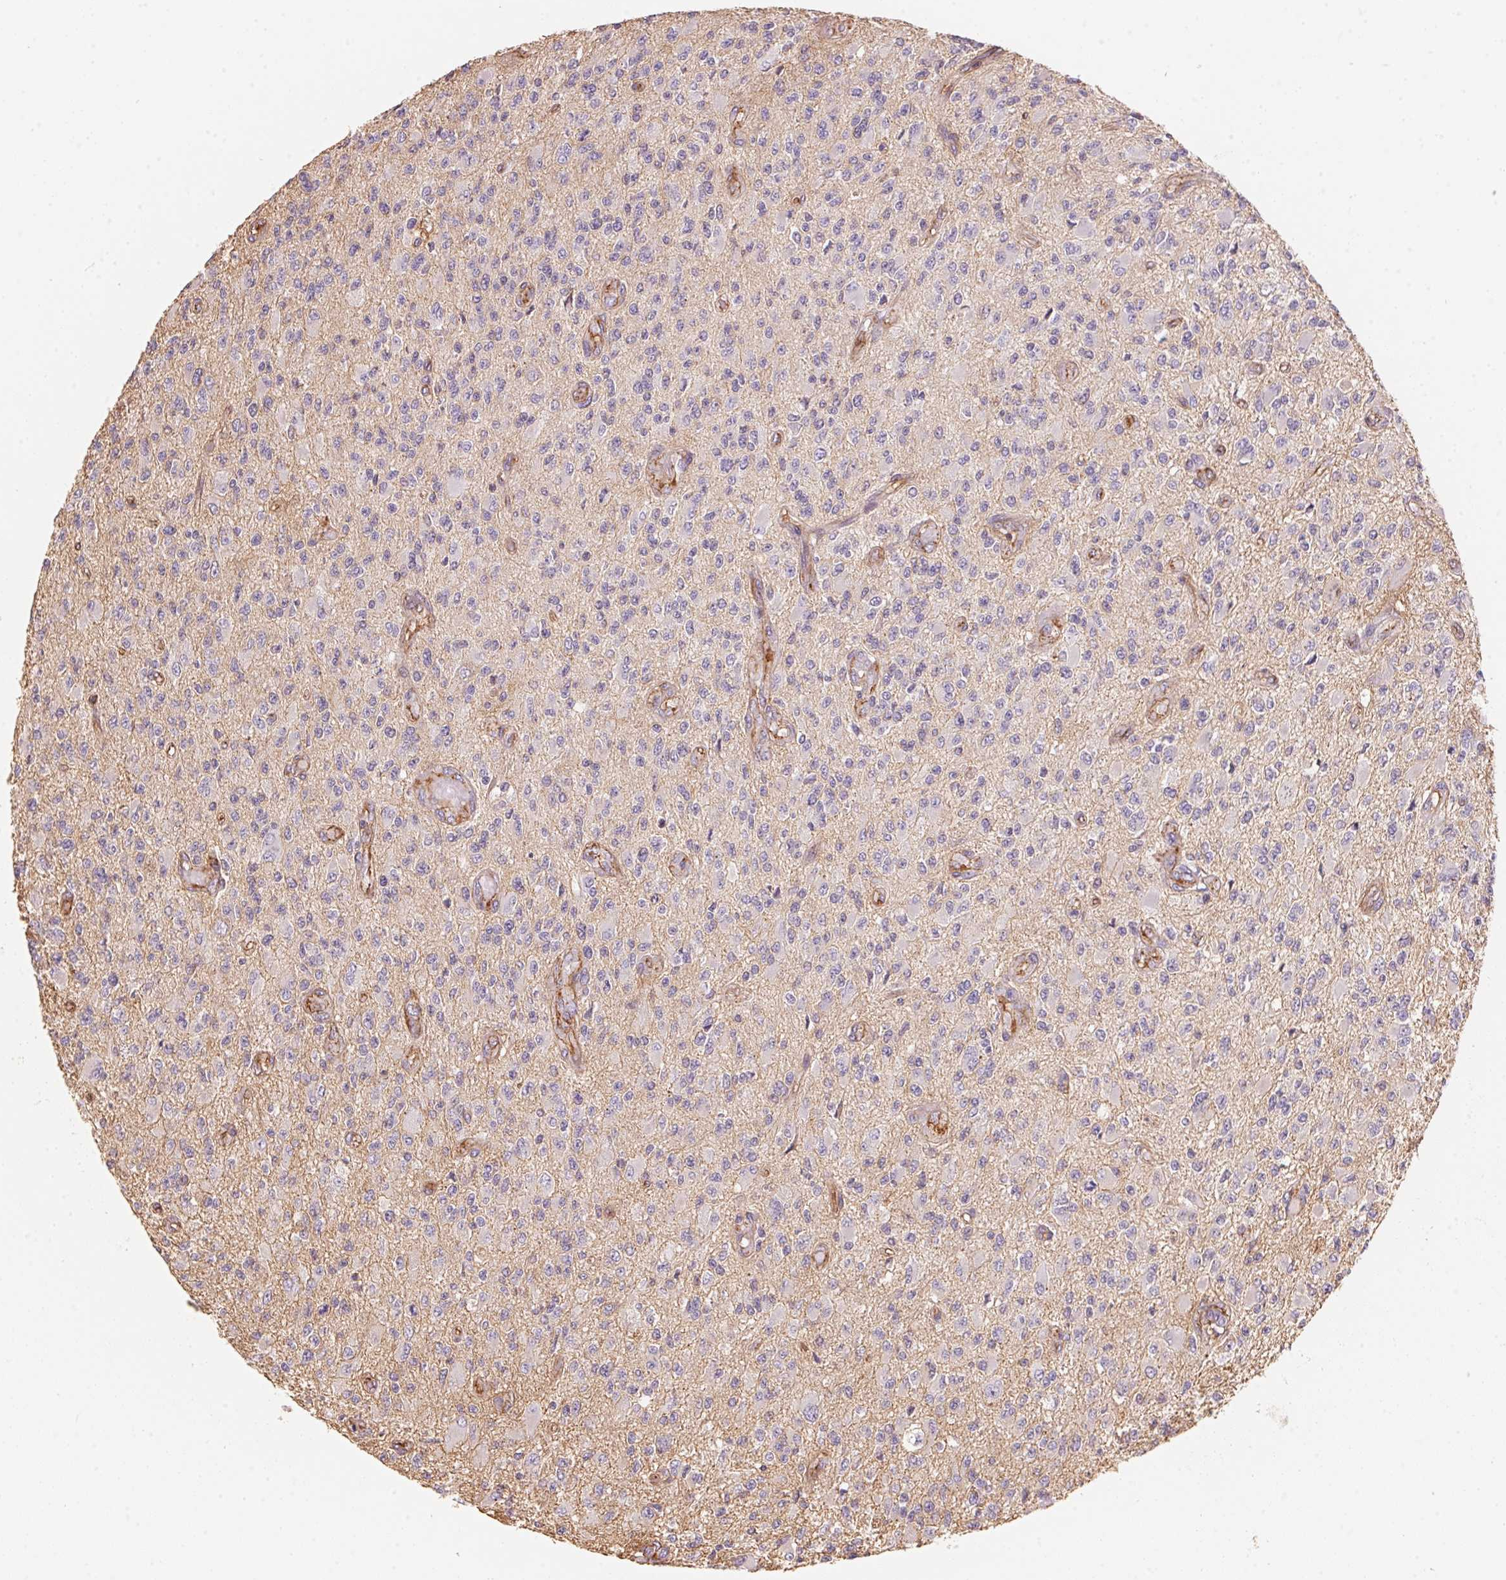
{"staining": {"intensity": "negative", "quantity": "none", "location": "none"}, "tissue": "glioma", "cell_type": "Tumor cells", "image_type": "cancer", "snomed": [{"axis": "morphology", "description": "Glioma, malignant, High grade"}, {"axis": "topography", "description": "Brain"}], "caption": "DAB immunohistochemical staining of human high-grade glioma (malignant) demonstrates no significant staining in tumor cells.", "gene": "FRAS1", "patient": {"sex": "female", "age": 63}}